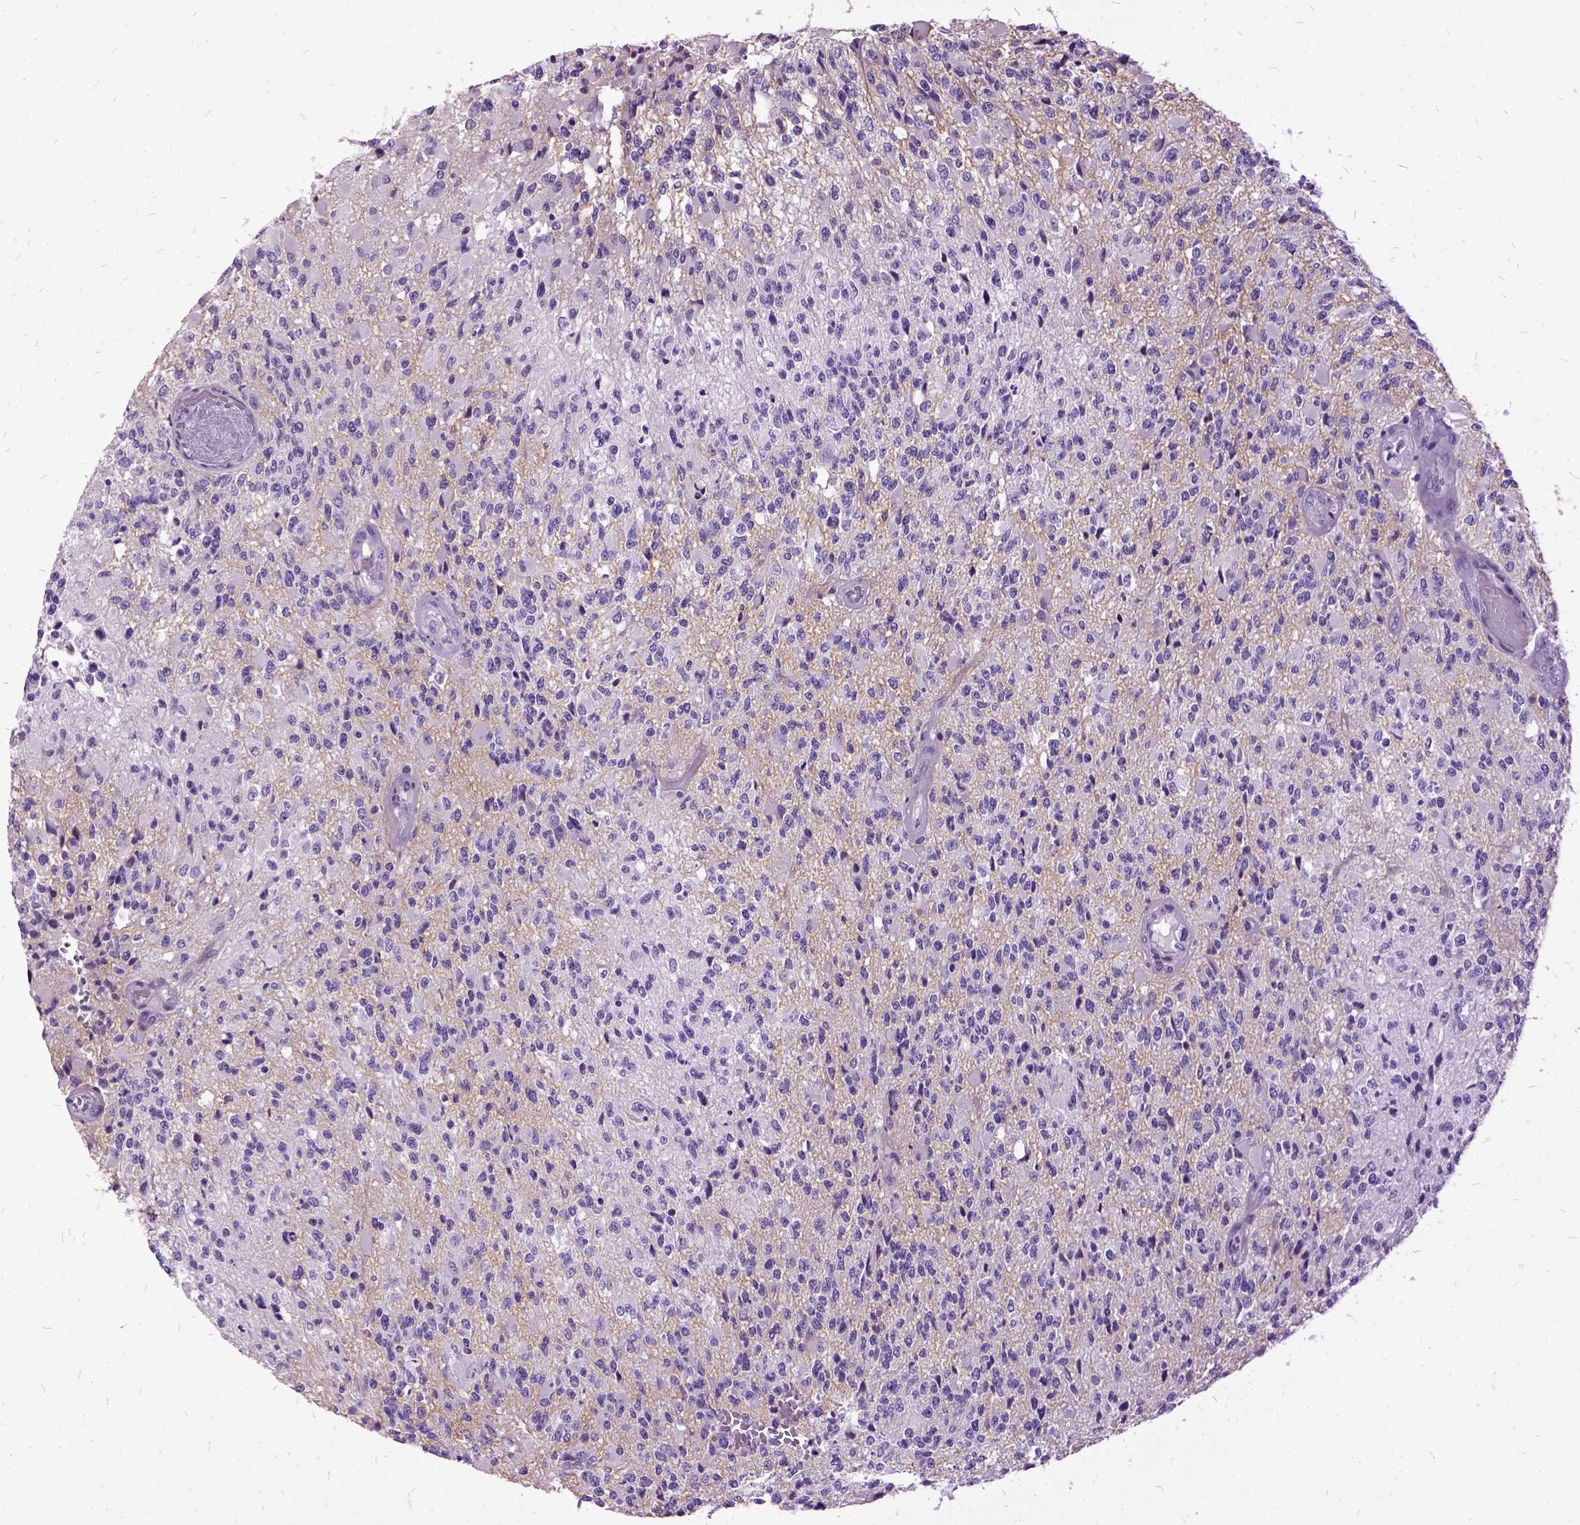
{"staining": {"intensity": "negative", "quantity": "none", "location": "none"}, "tissue": "glioma", "cell_type": "Tumor cells", "image_type": "cancer", "snomed": [{"axis": "morphology", "description": "Glioma, malignant, High grade"}, {"axis": "topography", "description": "Brain"}], "caption": "DAB (3,3'-diaminobenzidine) immunohistochemical staining of human malignant high-grade glioma displays no significant positivity in tumor cells.", "gene": "MME", "patient": {"sex": "female", "age": 63}}